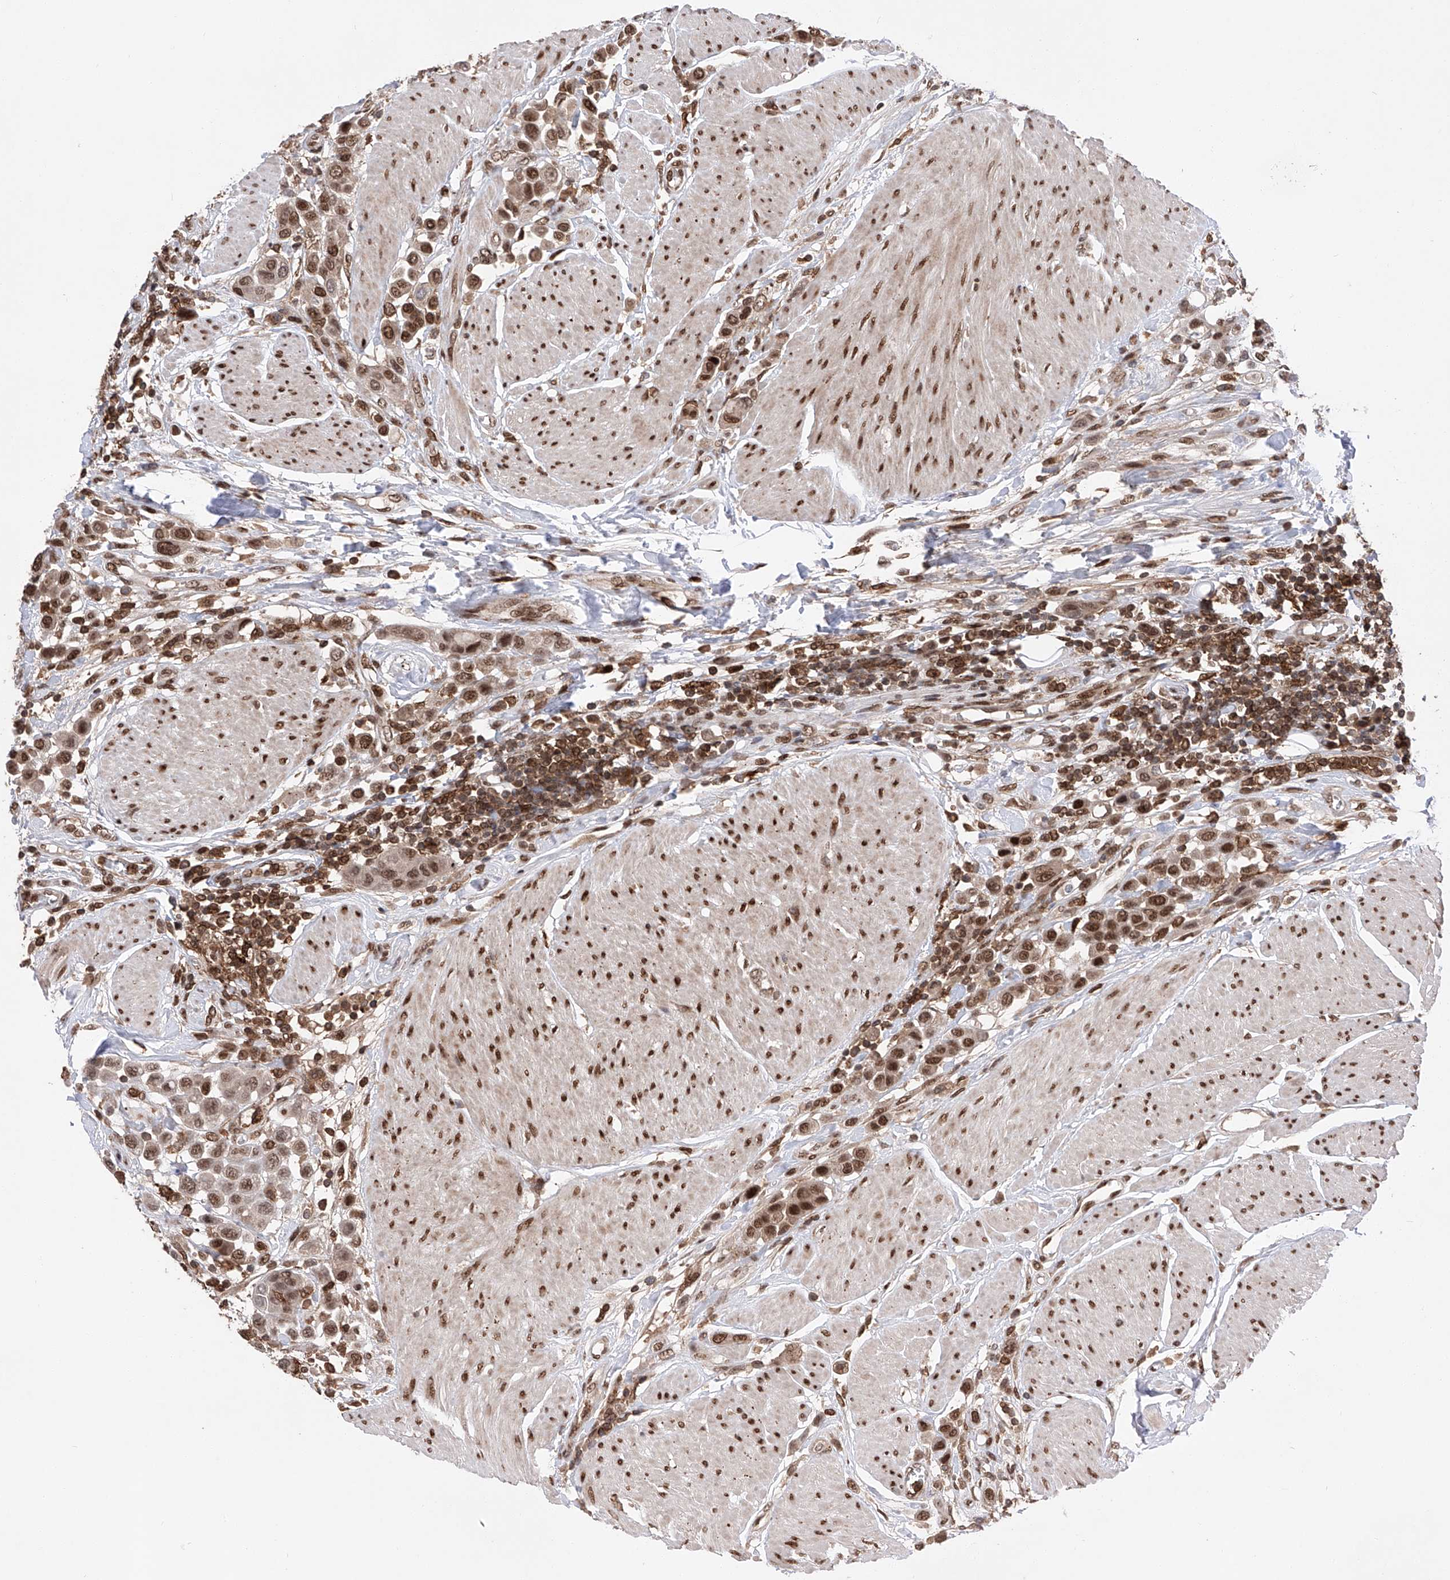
{"staining": {"intensity": "moderate", "quantity": ">75%", "location": "nuclear"}, "tissue": "urothelial cancer", "cell_type": "Tumor cells", "image_type": "cancer", "snomed": [{"axis": "morphology", "description": "Urothelial carcinoma, High grade"}, {"axis": "topography", "description": "Urinary bladder"}], "caption": "Brown immunohistochemical staining in urothelial carcinoma (high-grade) displays moderate nuclear staining in about >75% of tumor cells. The staining is performed using DAB brown chromogen to label protein expression. The nuclei are counter-stained blue using hematoxylin.", "gene": "ZNF280D", "patient": {"sex": "male", "age": 50}}